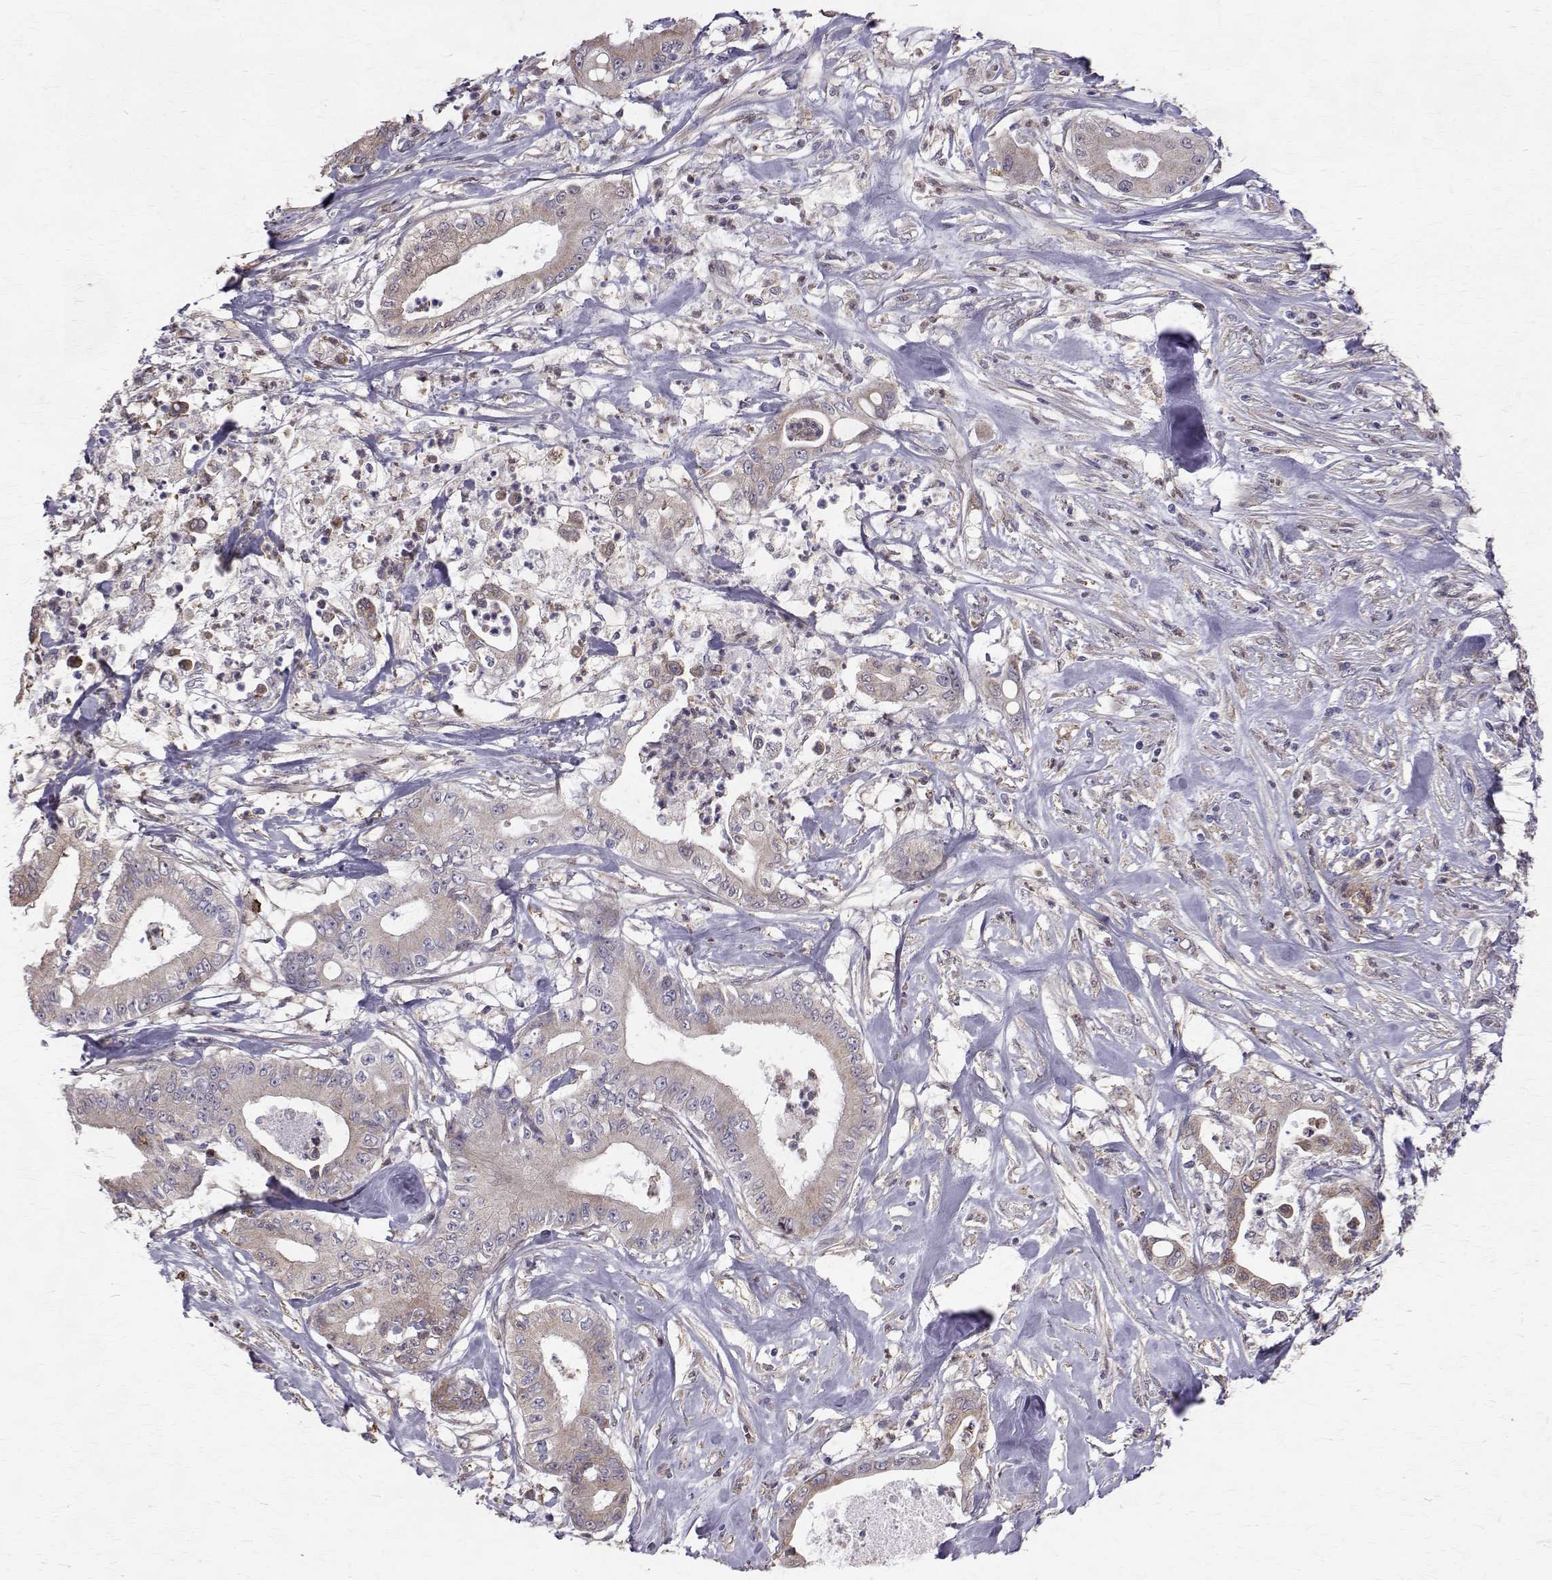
{"staining": {"intensity": "weak", "quantity": "<25%", "location": "cytoplasmic/membranous"}, "tissue": "pancreatic cancer", "cell_type": "Tumor cells", "image_type": "cancer", "snomed": [{"axis": "morphology", "description": "Adenocarcinoma, NOS"}, {"axis": "topography", "description": "Pancreas"}], "caption": "Immunohistochemistry (IHC) of pancreatic cancer (adenocarcinoma) displays no positivity in tumor cells.", "gene": "CCDC89", "patient": {"sex": "male", "age": 71}}